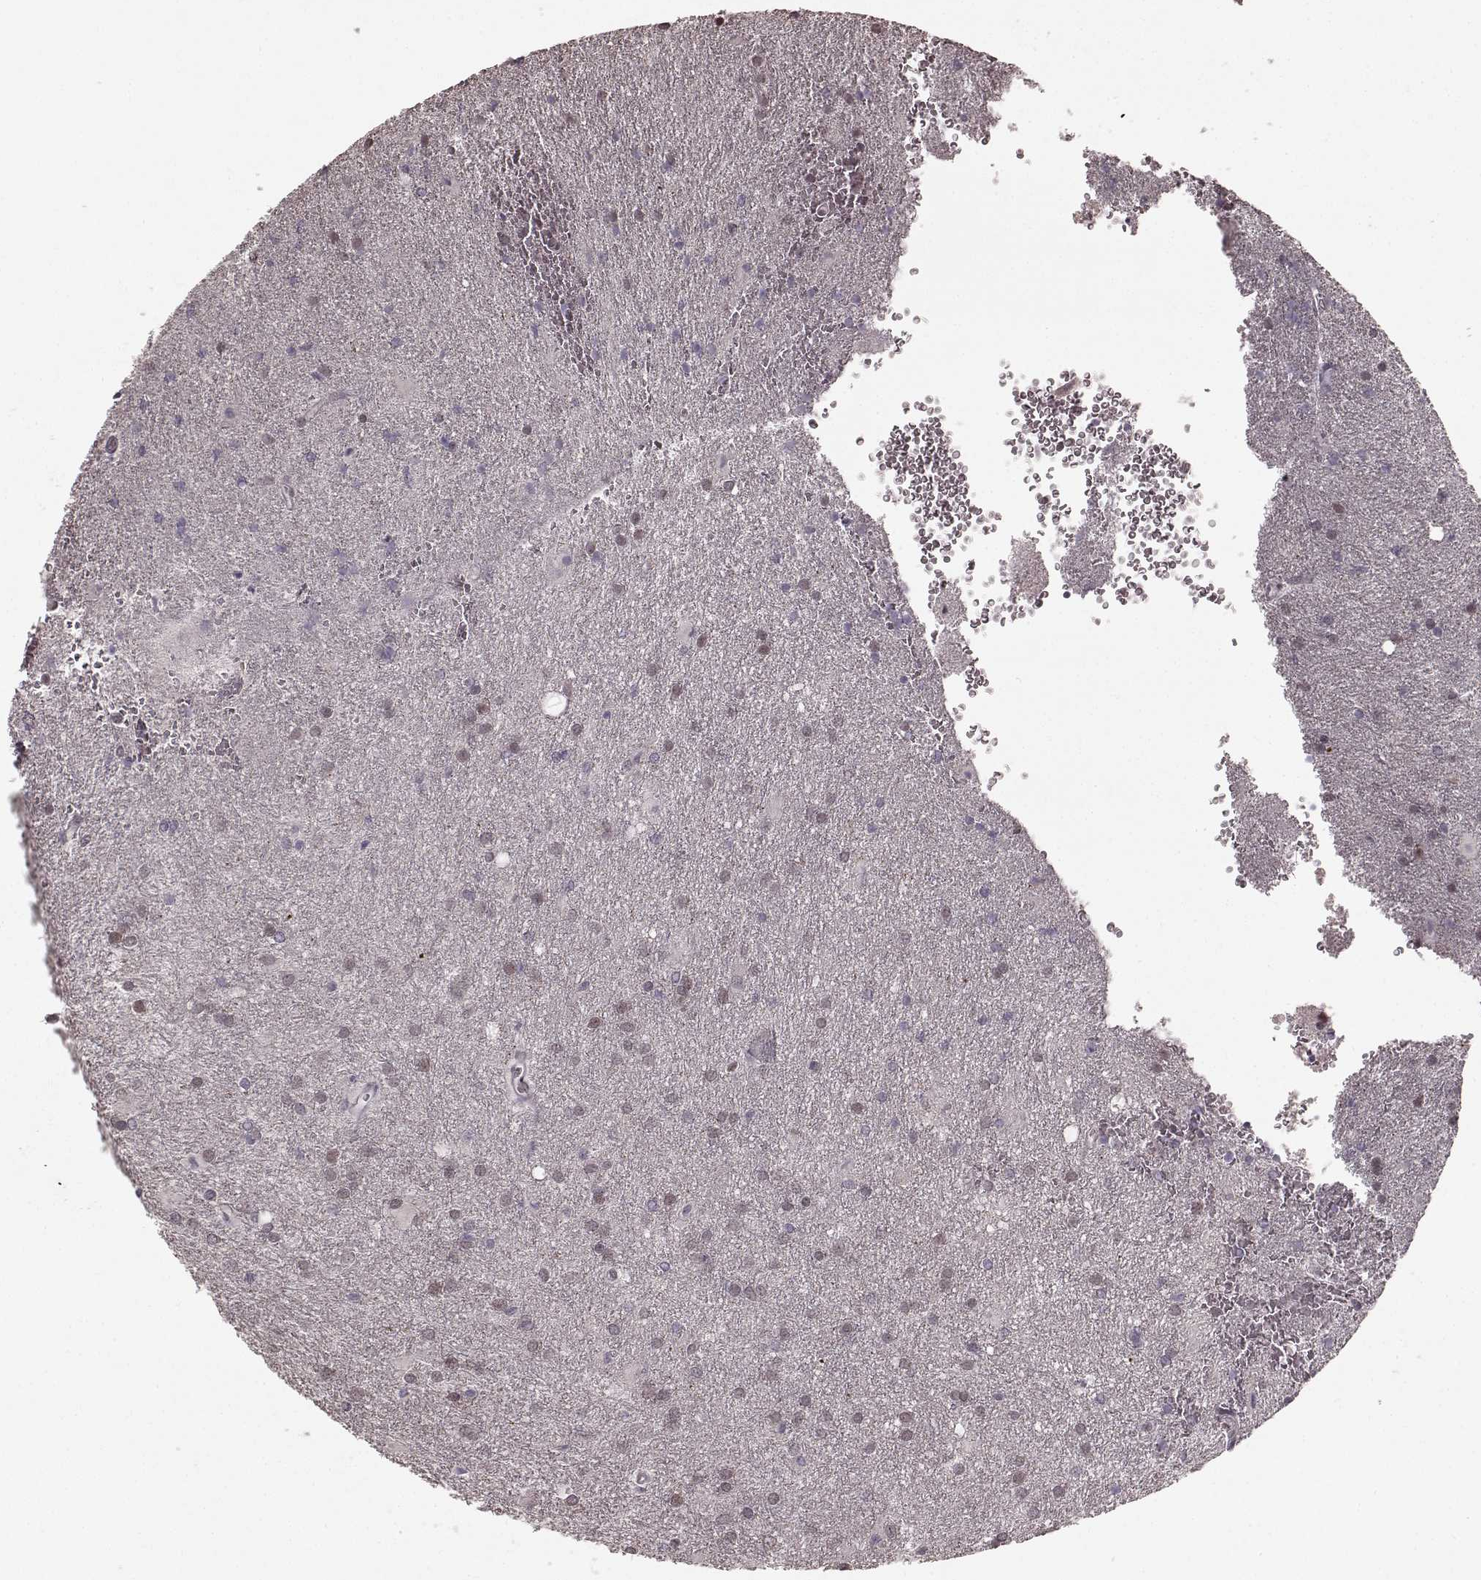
{"staining": {"intensity": "weak", "quantity": ">75%", "location": "cytoplasmic/membranous"}, "tissue": "glioma", "cell_type": "Tumor cells", "image_type": "cancer", "snomed": [{"axis": "morphology", "description": "Glioma, malignant, Low grade"}, {"axis": "topography", "description": "Brain"}], "caption": "Immunohistochemical staining of human malignant low-grade glioma shows weak cytoplasmic/membranous protein positivity in approximately >75% of tumor cells.", "gene": "PLCB4", "patient": {"sex": "male", "age": 58}}